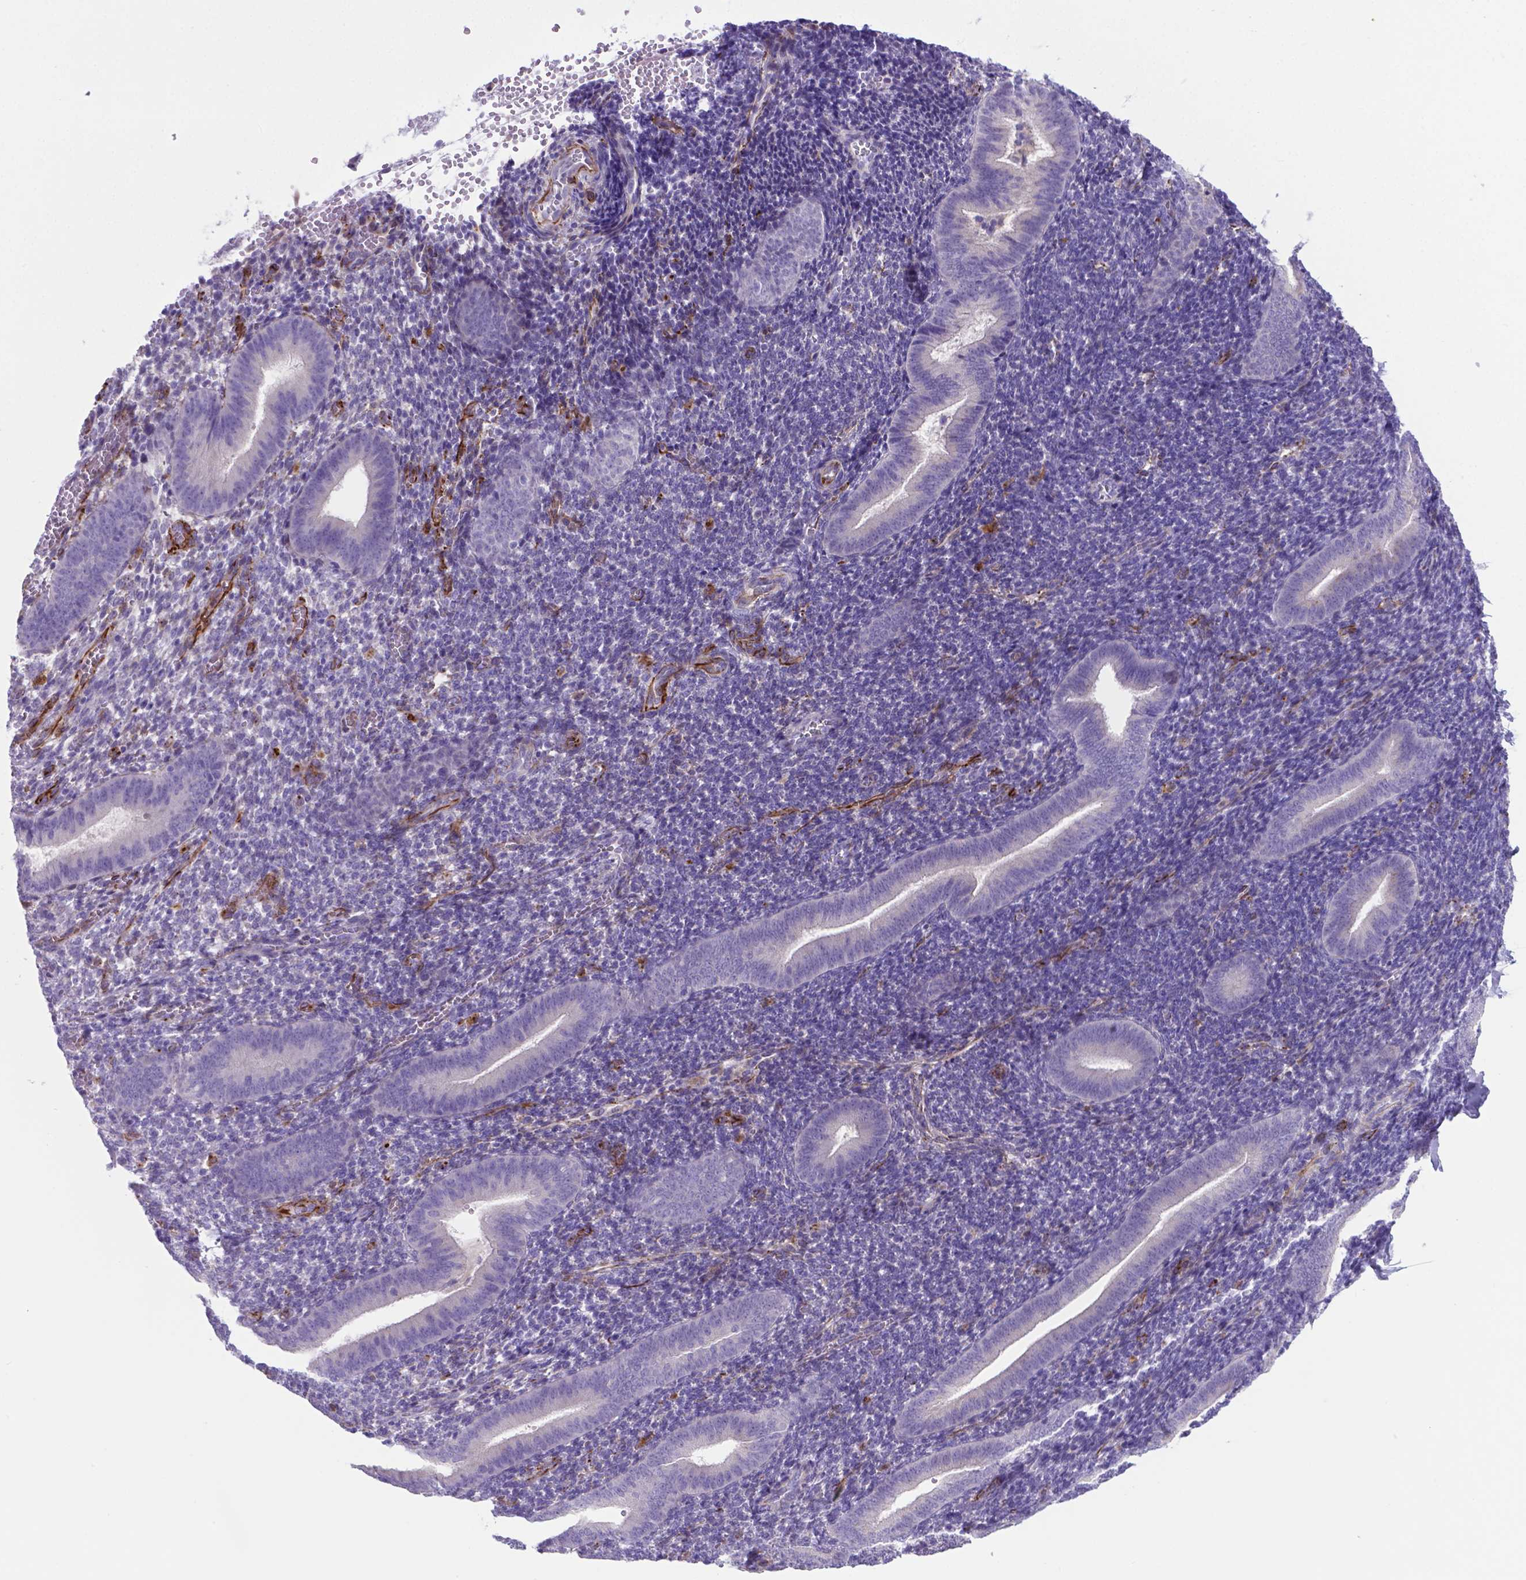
{"staining": {"intensity": "negative", "quantity": "none", "location": "none"}, "tissue": "endometrium", "cell_type": "Cells in endometrial stroma", "image_type": "normal", "snomed": [{"axis": "morphology", "description": "Normal tissue, NOS"}, {"axis": "topography", "description": "Endometrium"}], "caption": "This is an immunohistochemistry histopathology image of unremarkable human endometrium. There is no positivity in cells in endometrial stroma.", "gene": "LZTR1", "patient": {"sex": "female", "age": 25}}